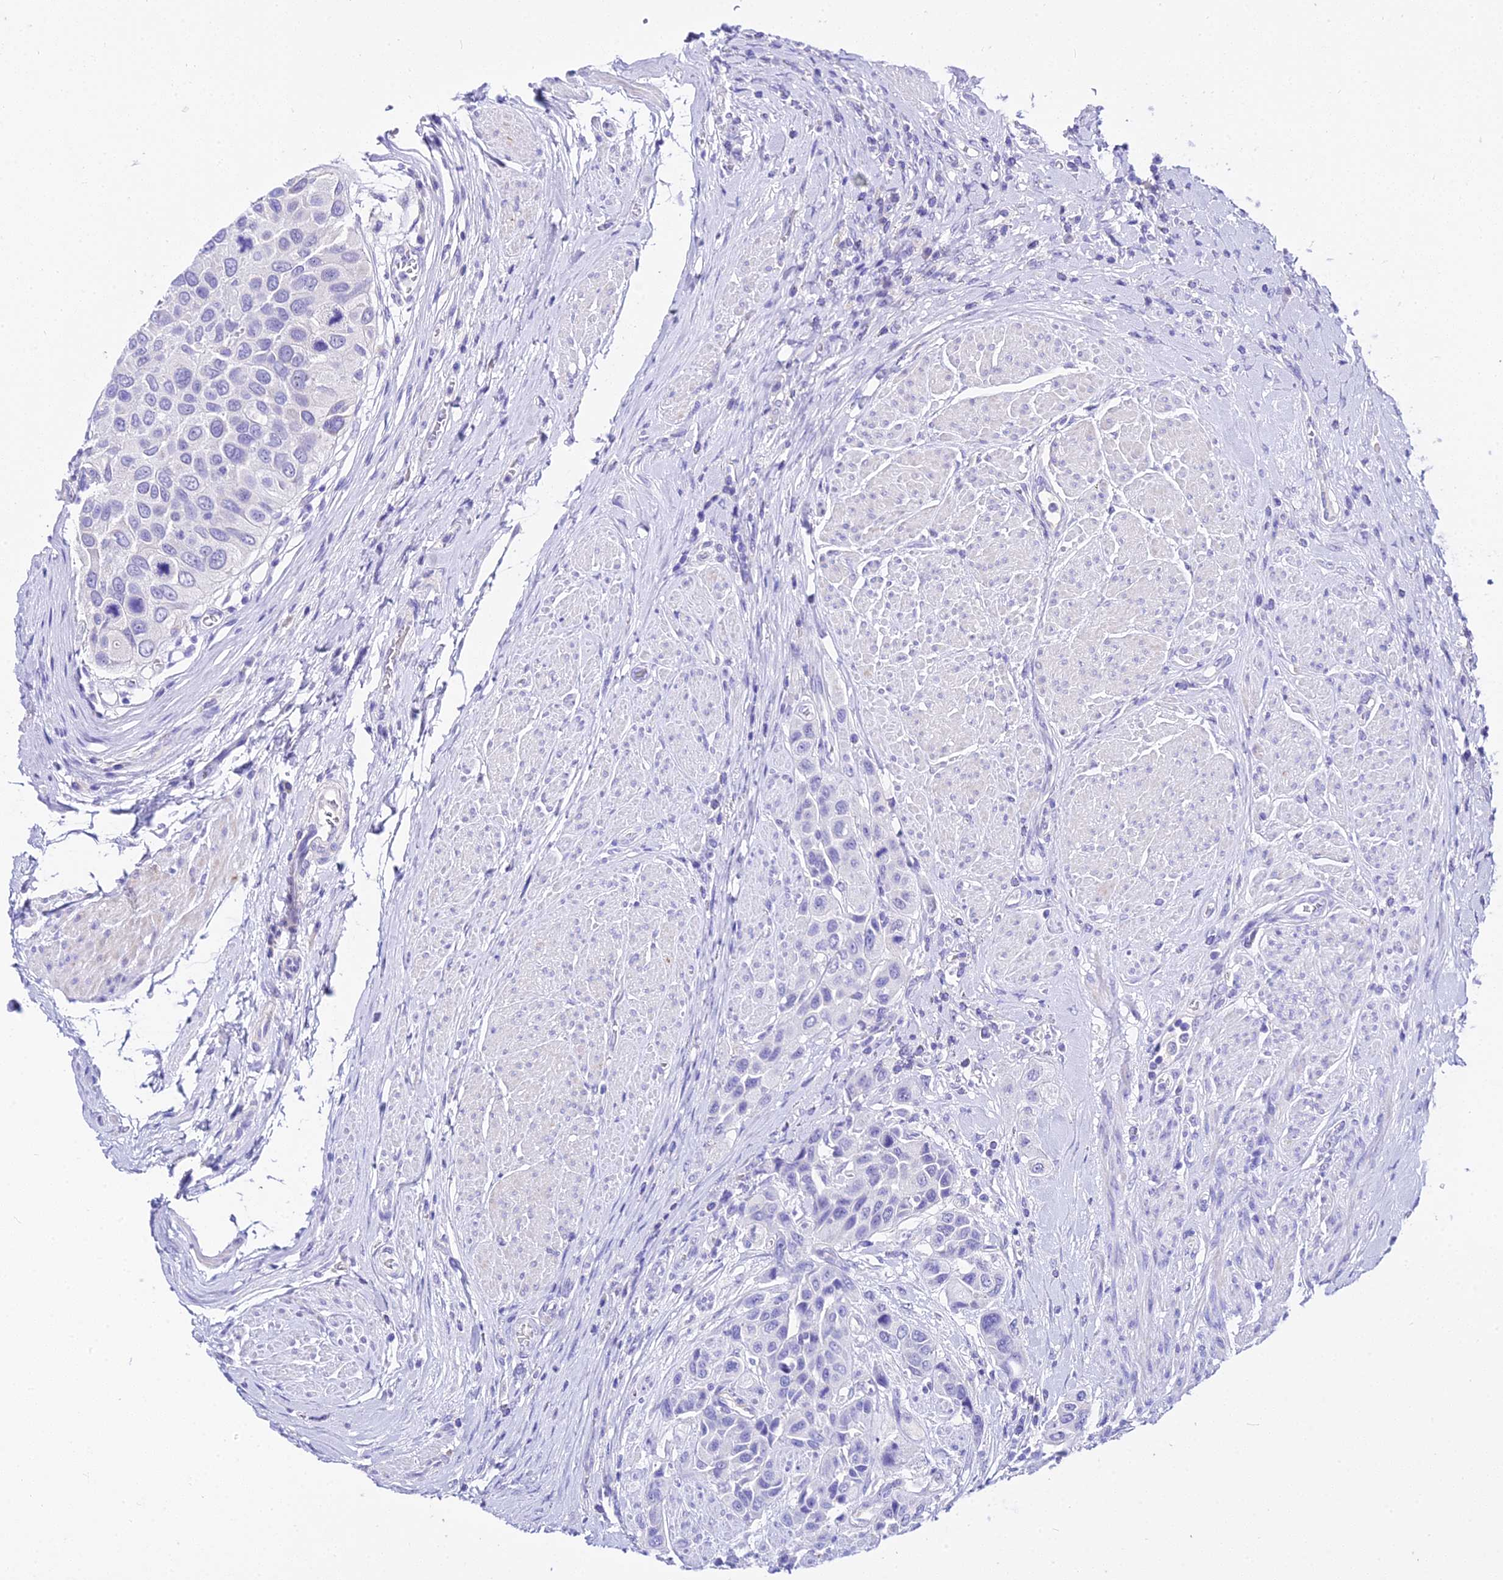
{"staining": {"intensity": "negative", "quantity": "none", "location": "none"}, "tissue": "urothelial cancer", "cell_type": "Tumor cells", "image_type": "cancer", "snomed": [{"axis": "morphology", "description": "Urothelial carcinoma, High grade"}, {"axis": "topography", "description": "Urinary bladder"}], "caption": "Micrograph shows no protein expression in tumor cells of urothelial cancer tissue.", "gene": "DEFB106A", "patient": {"sex": "male", "age": 50}}